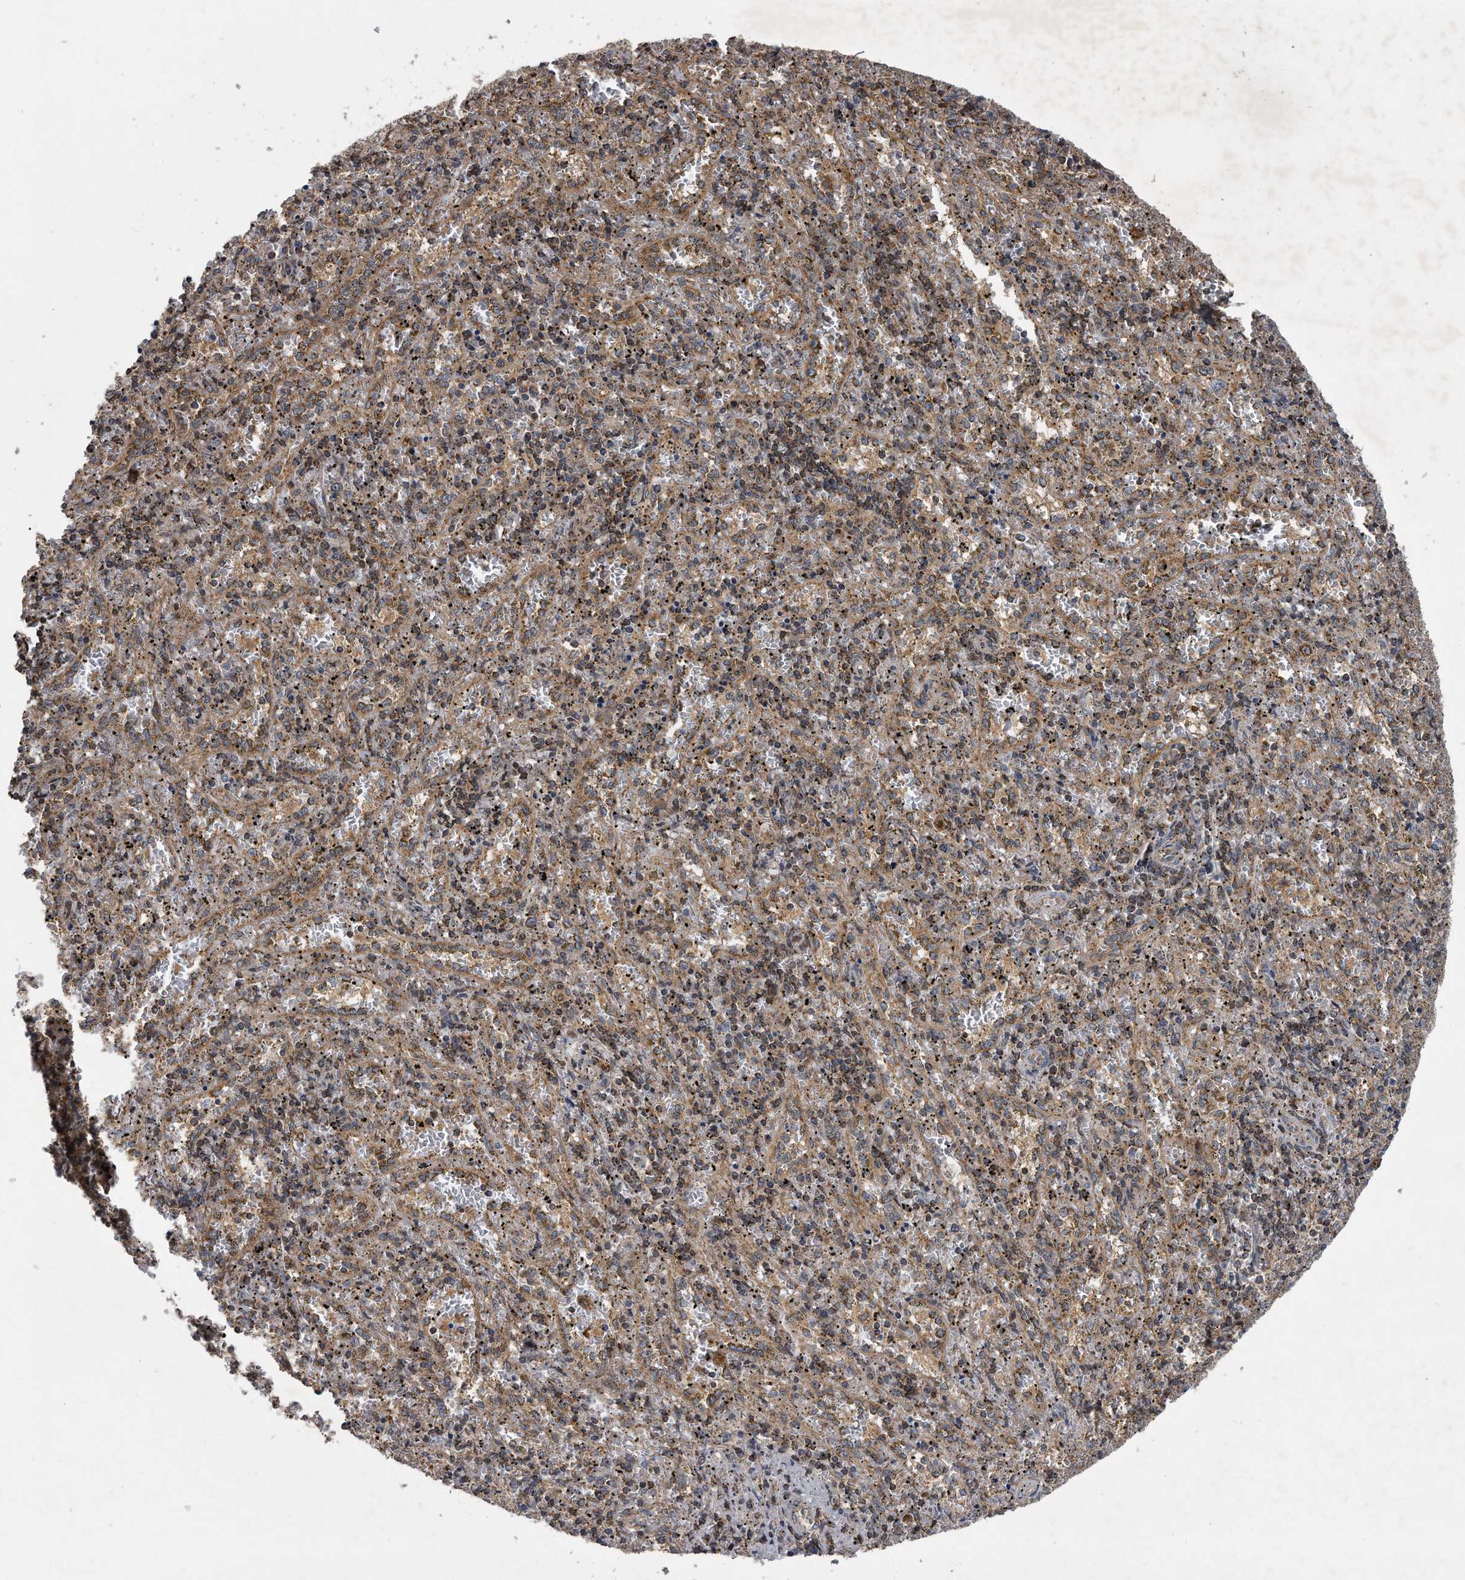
{"staining": {"intensity": "moderate", "quantity": "25%-75%", "location": "cytoplasmic/membranous"}, "tissue": "spleen", "cell_type": "Cells in red pulp", "image_type": "normal", "snomed": [{"axis": "morphology", "description": "Normal tissue, NOS"}, {"axis": "topography", "description": "Spleen"}], "caption": "Immunohistochemistry (DAB) staining of unremarkable human spleen demonstrates moderate cytoplasmic/membranous protein staining in approximately 25%-75% of cells in red pulp.", "gene": "ALPK2", "patient": {"sex": "male", "age": 11}}